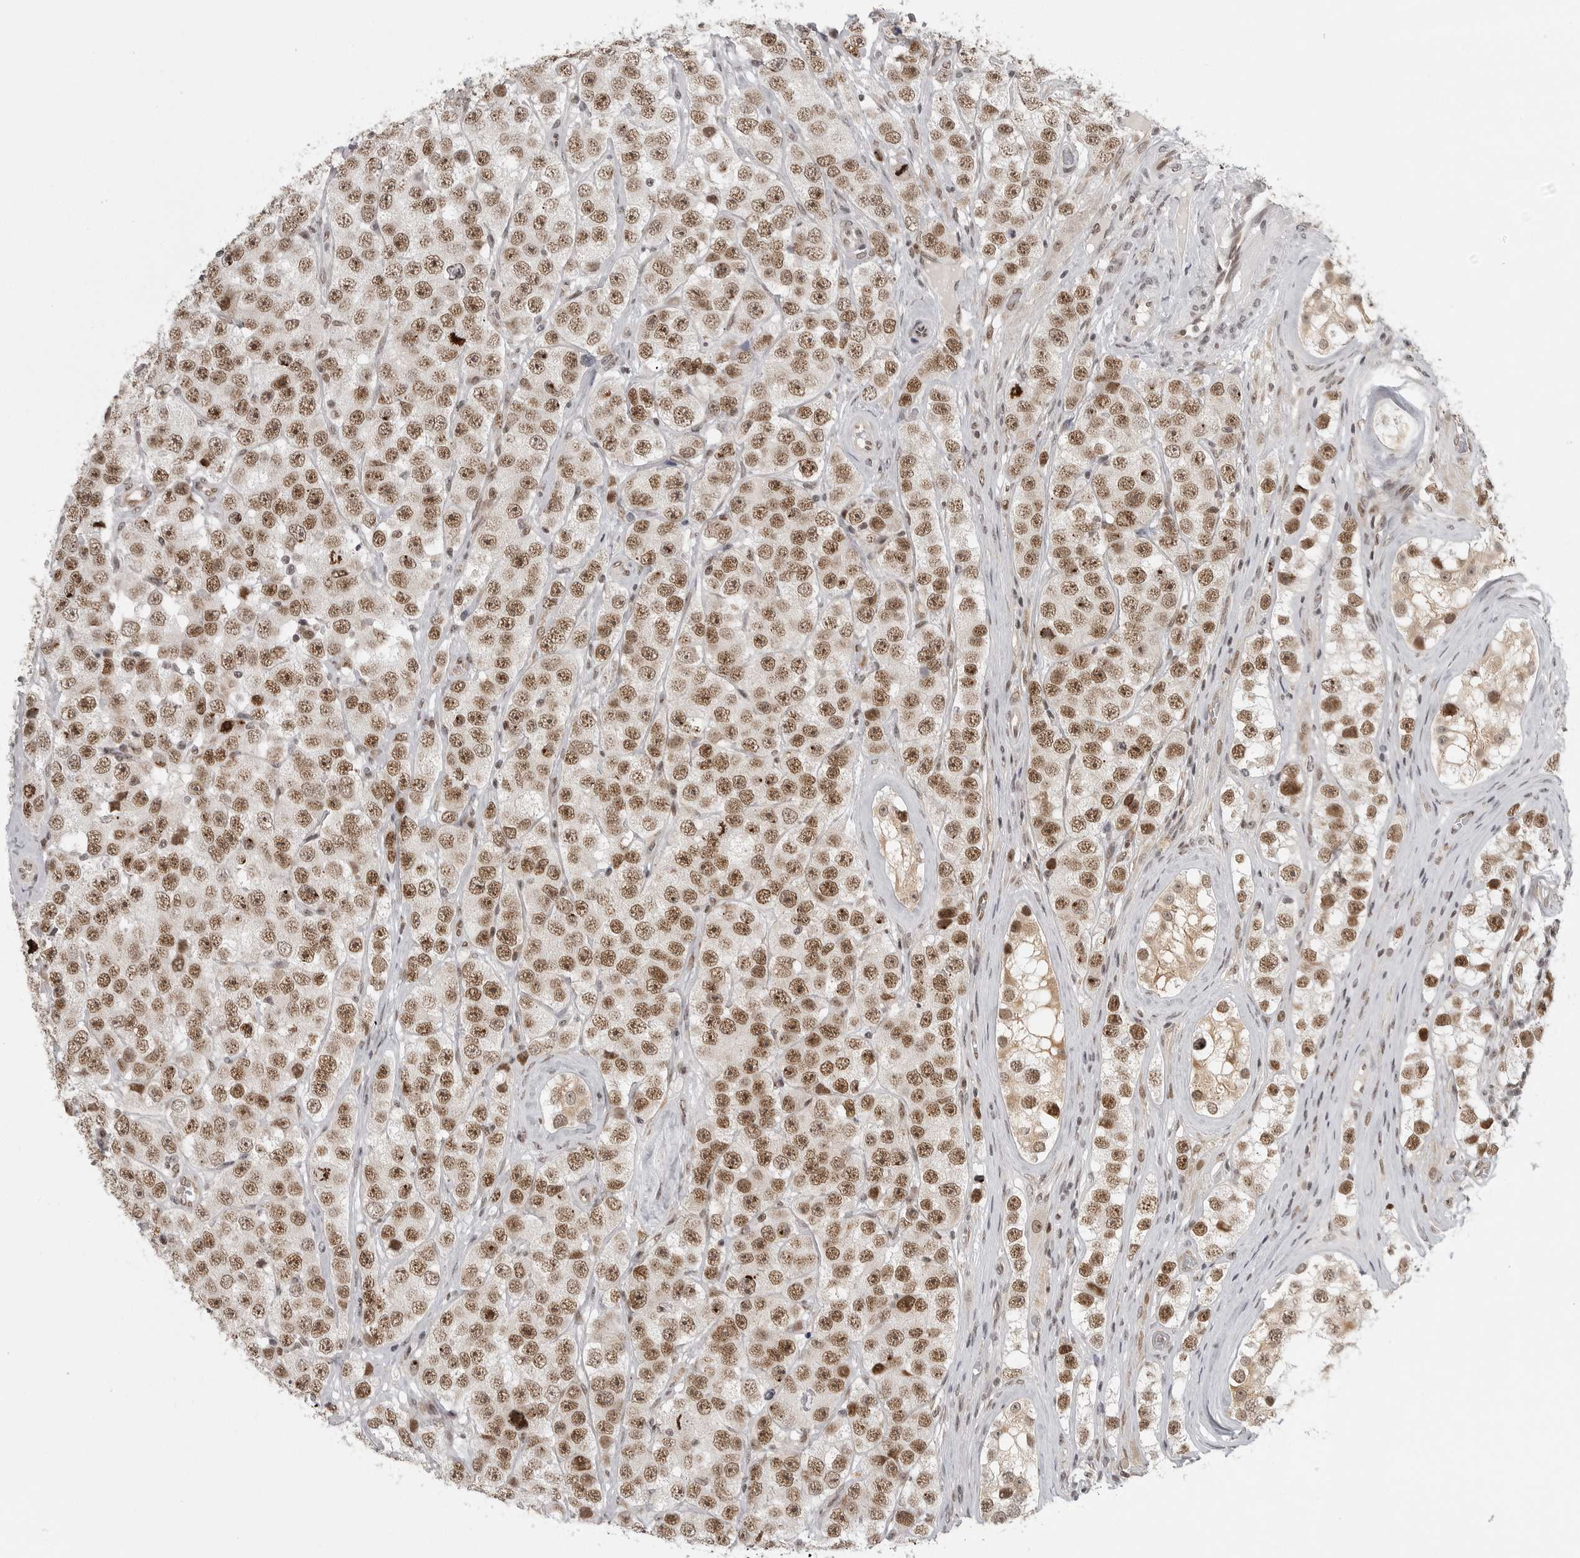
{"staining": {"intensity": "moderate", "quantity": ">75%", "location": "nuclear"}, "tissue": "testis cancer", "cell_type": "Tumor cells", "image_type": "cancer", "snomed": [{"axis": "morphology", "description": "Seminoma, NOS"}, {"axis": "topography", "description": "Testis"}], "caption": "Immunohistochemistry staining of testis seminoma, which reveals medium levels of moderate nuclear expression in approximately >75% of tumor cells indicating moderate nuclear protein positivity. The staining was performed using DAB (brown) for protein detection and nuclei were counterstained in hematoxylin (blue).", "gene": "PRDM10", "patient": {"sex": "male", "age": 28}}